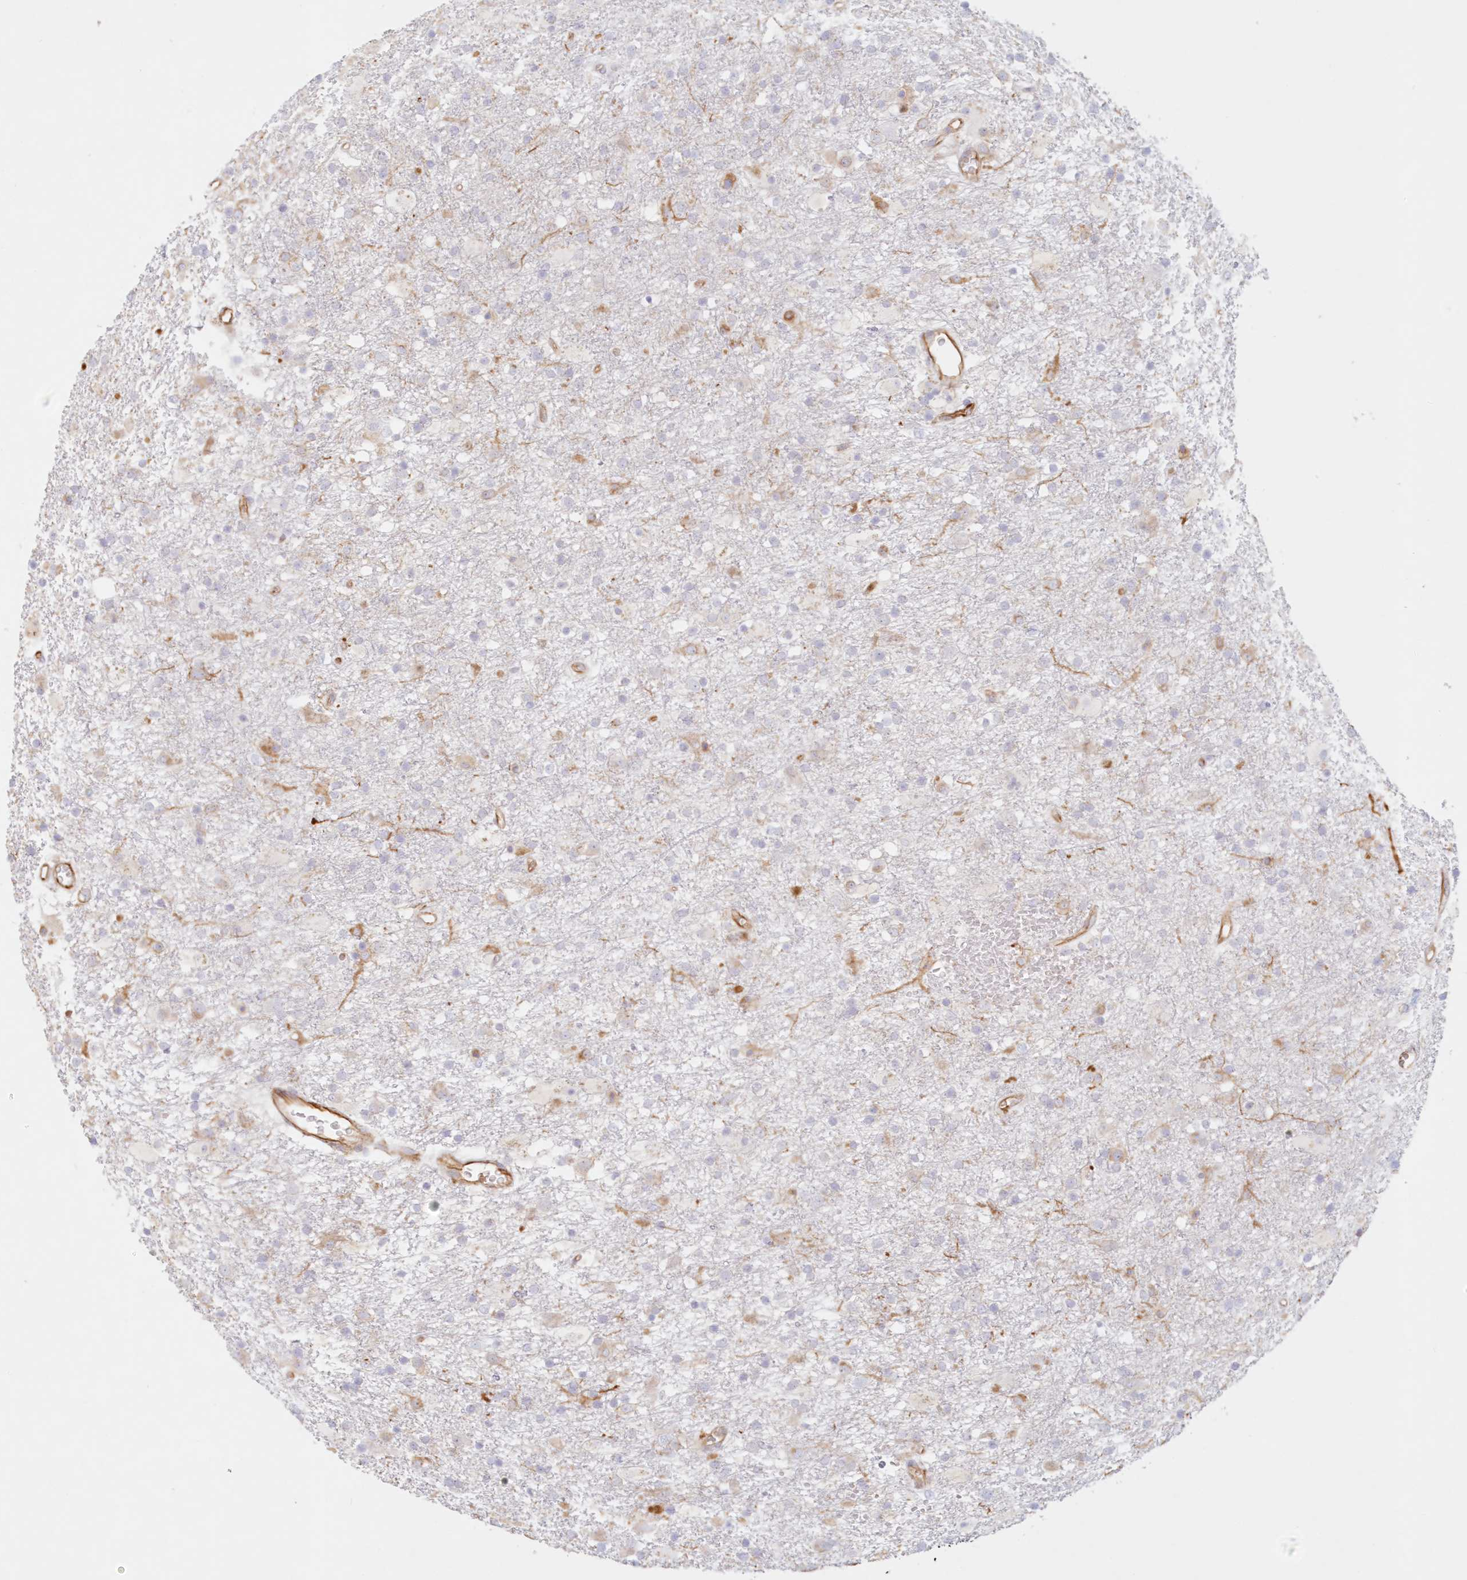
{"staining": {"intensity": "negative", "quantity": "none", "location": "none"}, "tissue": "glioma", "cell_type": "Tumor cells", "image_type": "cancer", "snomed": [{"axis": "morphology", "description": "Glioma, malignant, Low grade"}, {"axis": "topography", "description": "Brain"}], "caption": "Human glioma stained for a protein using IHC displays no expression in tumor cells.", "gene": "DMRTB1", "patient": {"sex": "male", "age": 65}}